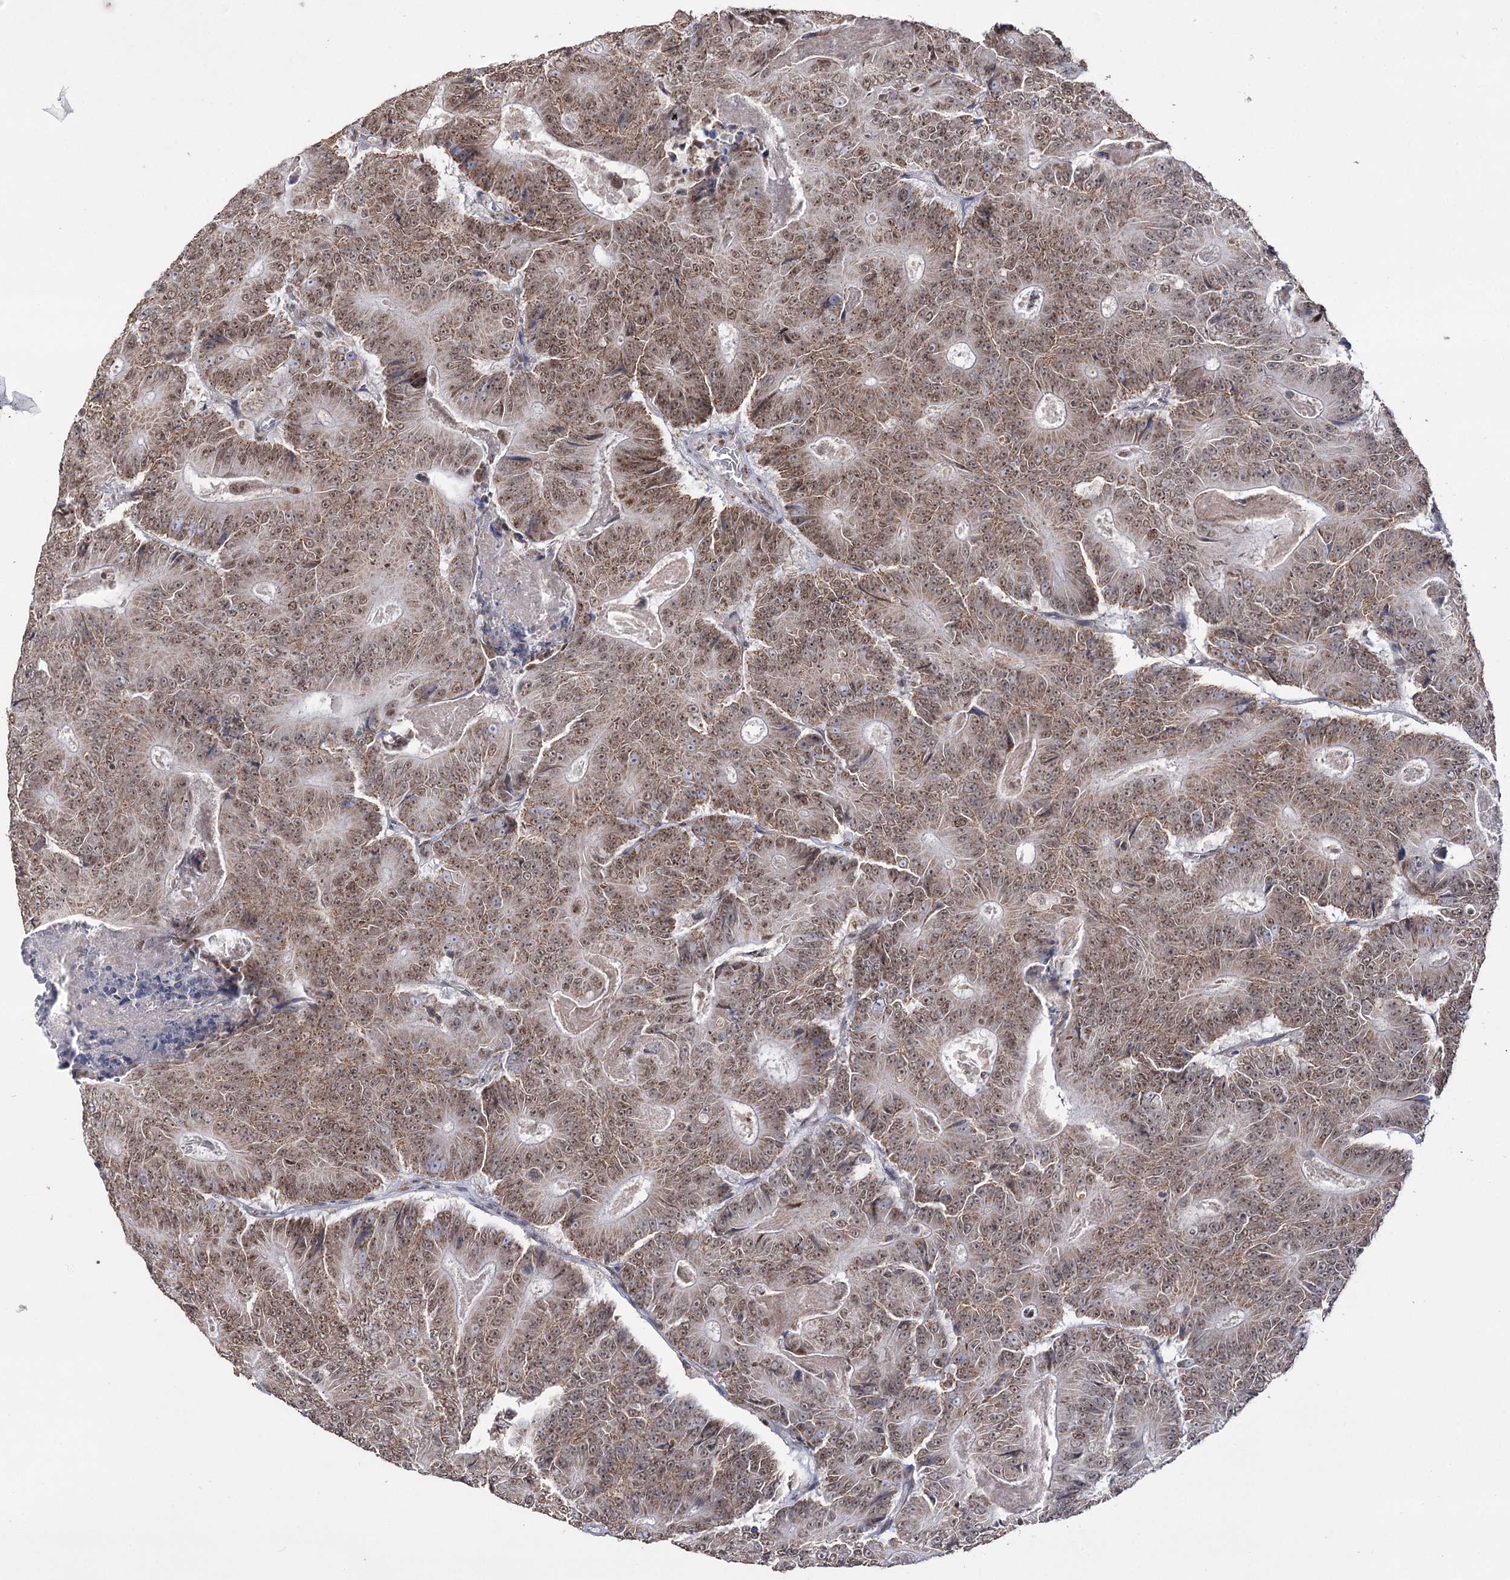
{"staining": {"intensity": "moderate", "quantity": ">75%", "location": "cytoplasmic/membranous,nuclear"}, "tissue": "colorectal cancer", "cell_type": "Tumor cells", "image_type": "cancer", "snomed": [{"axis": "morphology", "description": "Adenocarcinoma, NOS"}, {"axis": "topography", "description": "Colon"}], "caption": "A brown stain highlights moderate cytoplasmic/membranous and nuclear staining of a protein in adenocarcinoma (colorectal) tumor cells.", "gene": "VGLL4", "patient": {"sex": "male", "age": 83}}